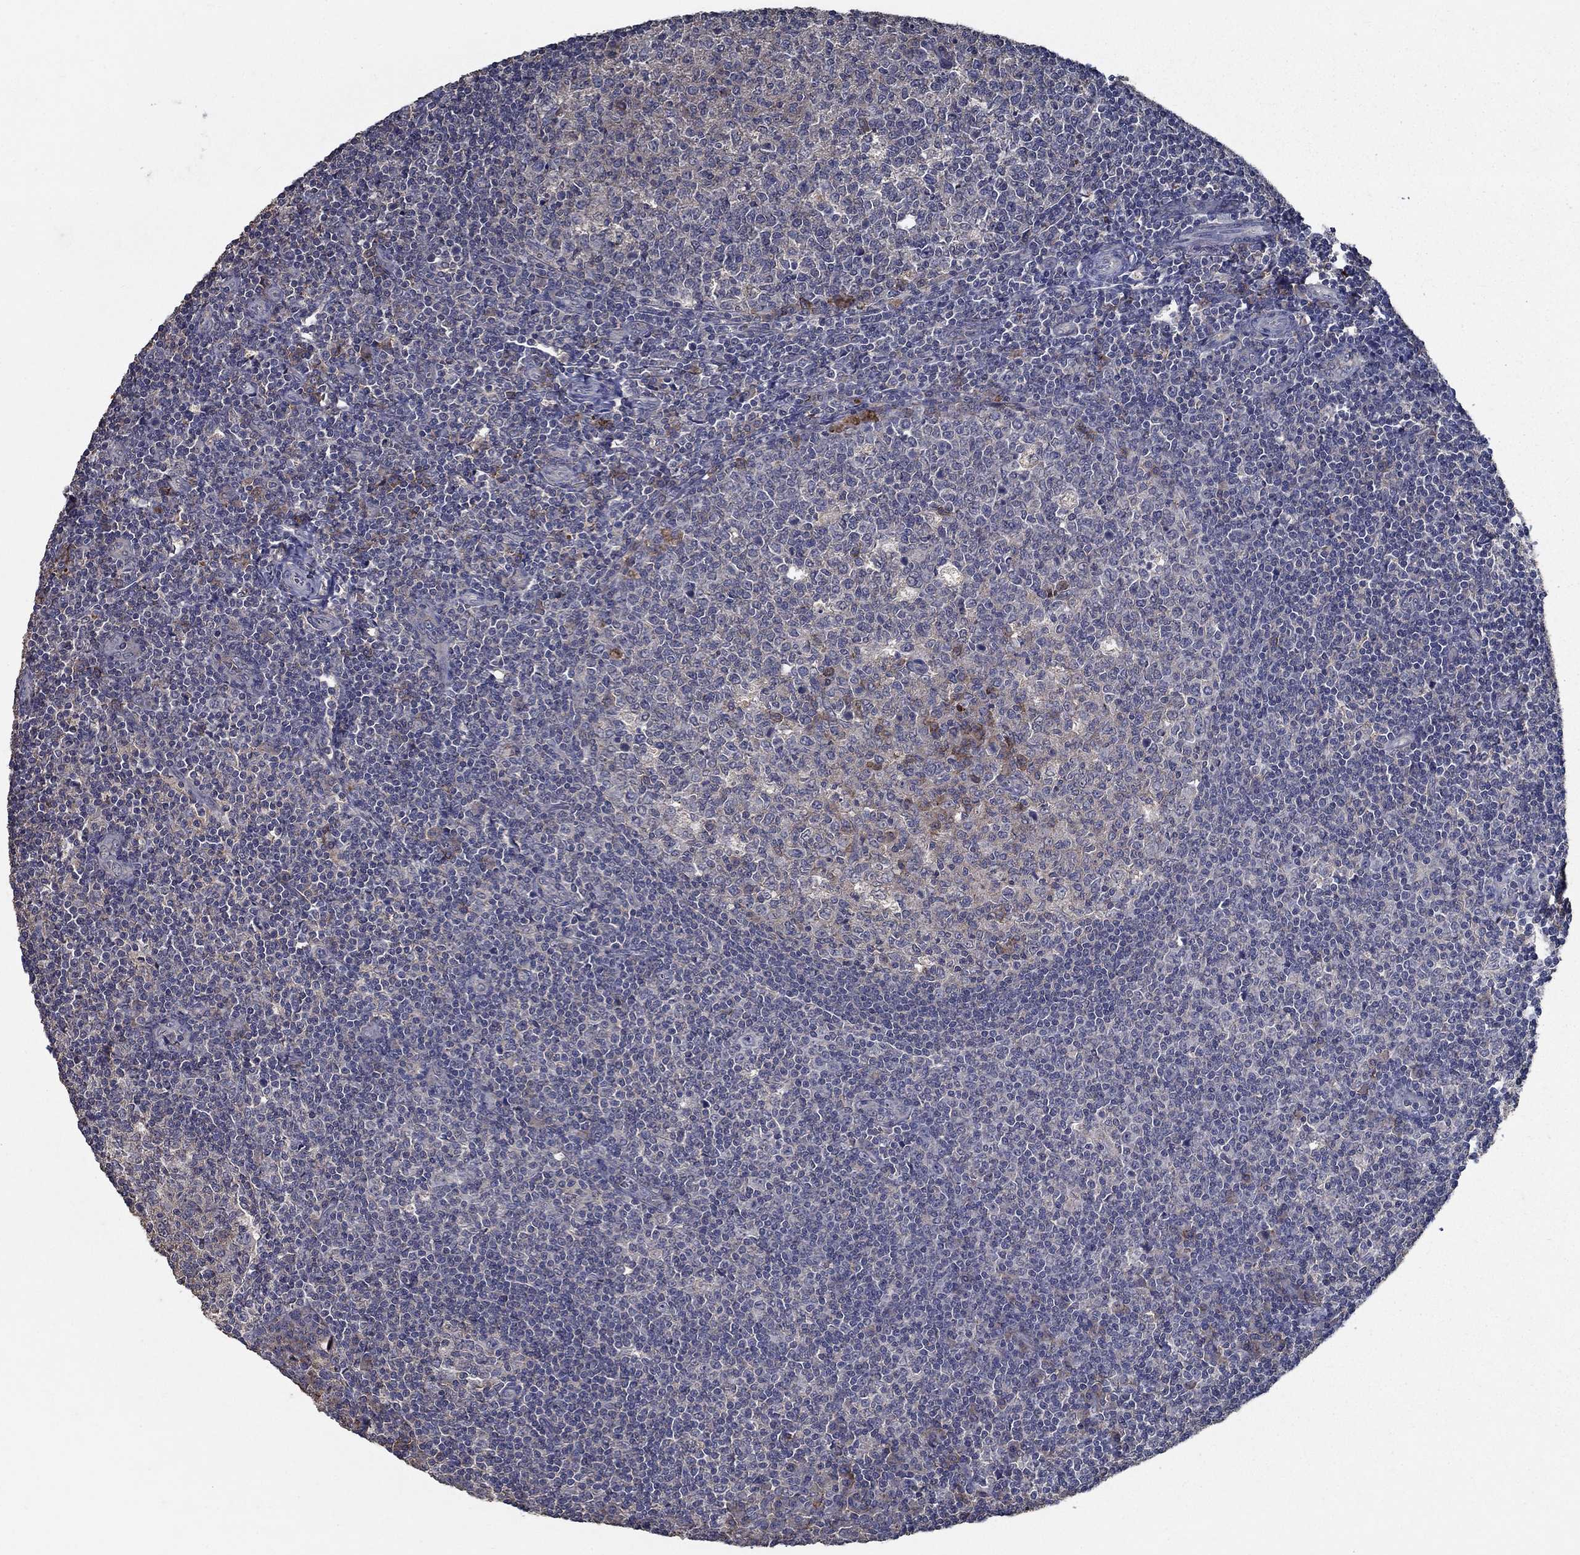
{"staining": {"intensity": "moderate", "quantity": "<25%", "location": "cytoplasmic/membranous"}, "tissue": "tonsil", "cell_type": "Germinal center cells", "image_type": "normal", "snomed": [{"axis": "morphology", "description": "Normal tissue, NOS"}, {"axis": "topography", "description": "Tonsil"}], "caption": "Moderate cytoplasmic/membranous staining is seen in about <25% of germinal center cells in normal tonsil. The staining was performed using DAB to visualize the protein expression in brown, while the nuclei were stained in blue with hematoxylin (Magnification: 20x).", "gene": "SLC44A1", "patient": {"sex": "female", "age": 13}}